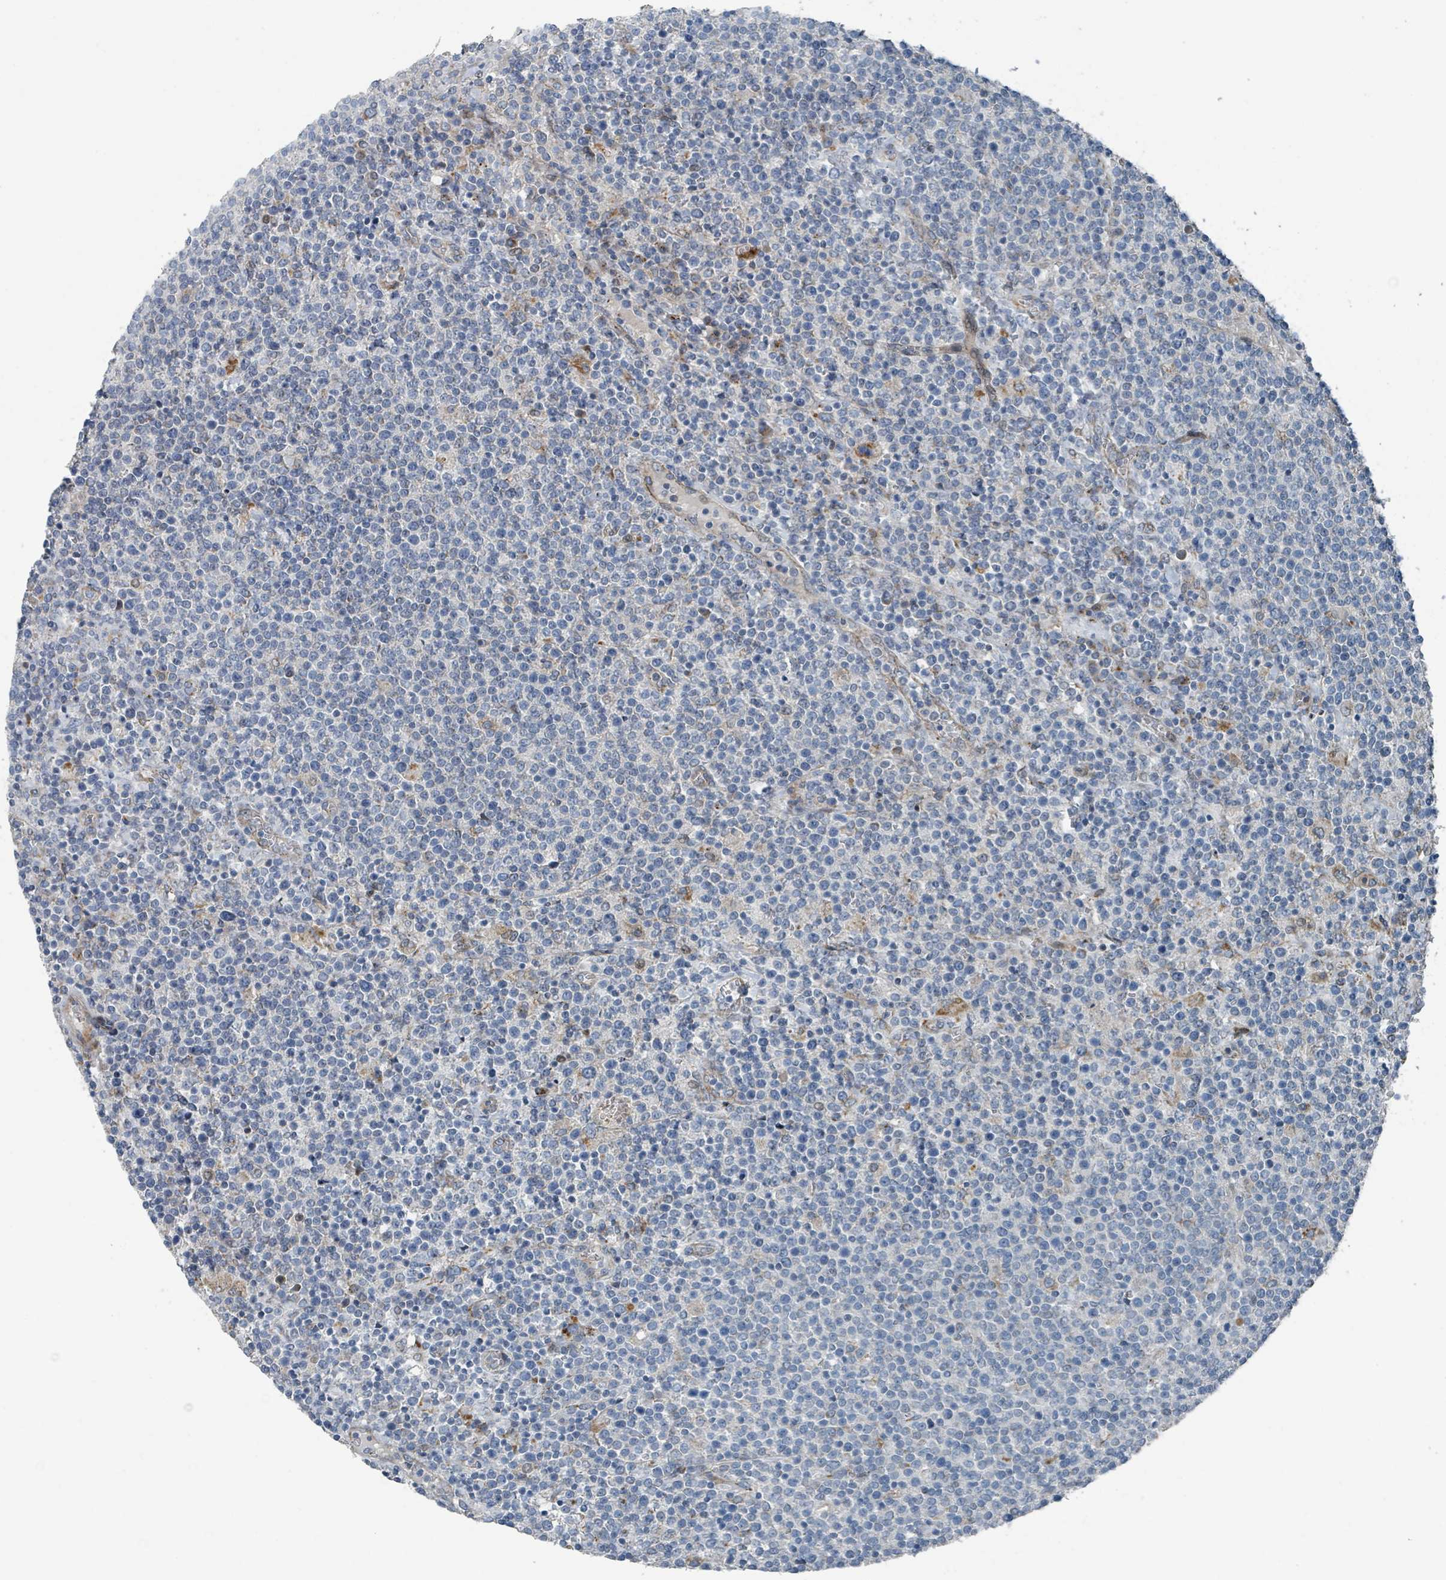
{"staining": {"intensity": "moderate", "quantity": "<25%", "location": "cytoplasmic/membranous"}, "tissue": "lymphoma", "cell_type": "Tumor cells", "image_type": "cancer", "snomed": [{"axis": "morphology", "description": "Malignant lymphoma, non-Hodgkin's type, High grade"}, {"axis": "topography", "description": "Lymph node"}], "caption": "Protein analysis of lymphoma tissue reveals moderate cytoplasmic/membranous expression in approximately <25% of tumor cells.", "gene": "DIPK2A", "patient": {"sex": "male", "age": 61}}